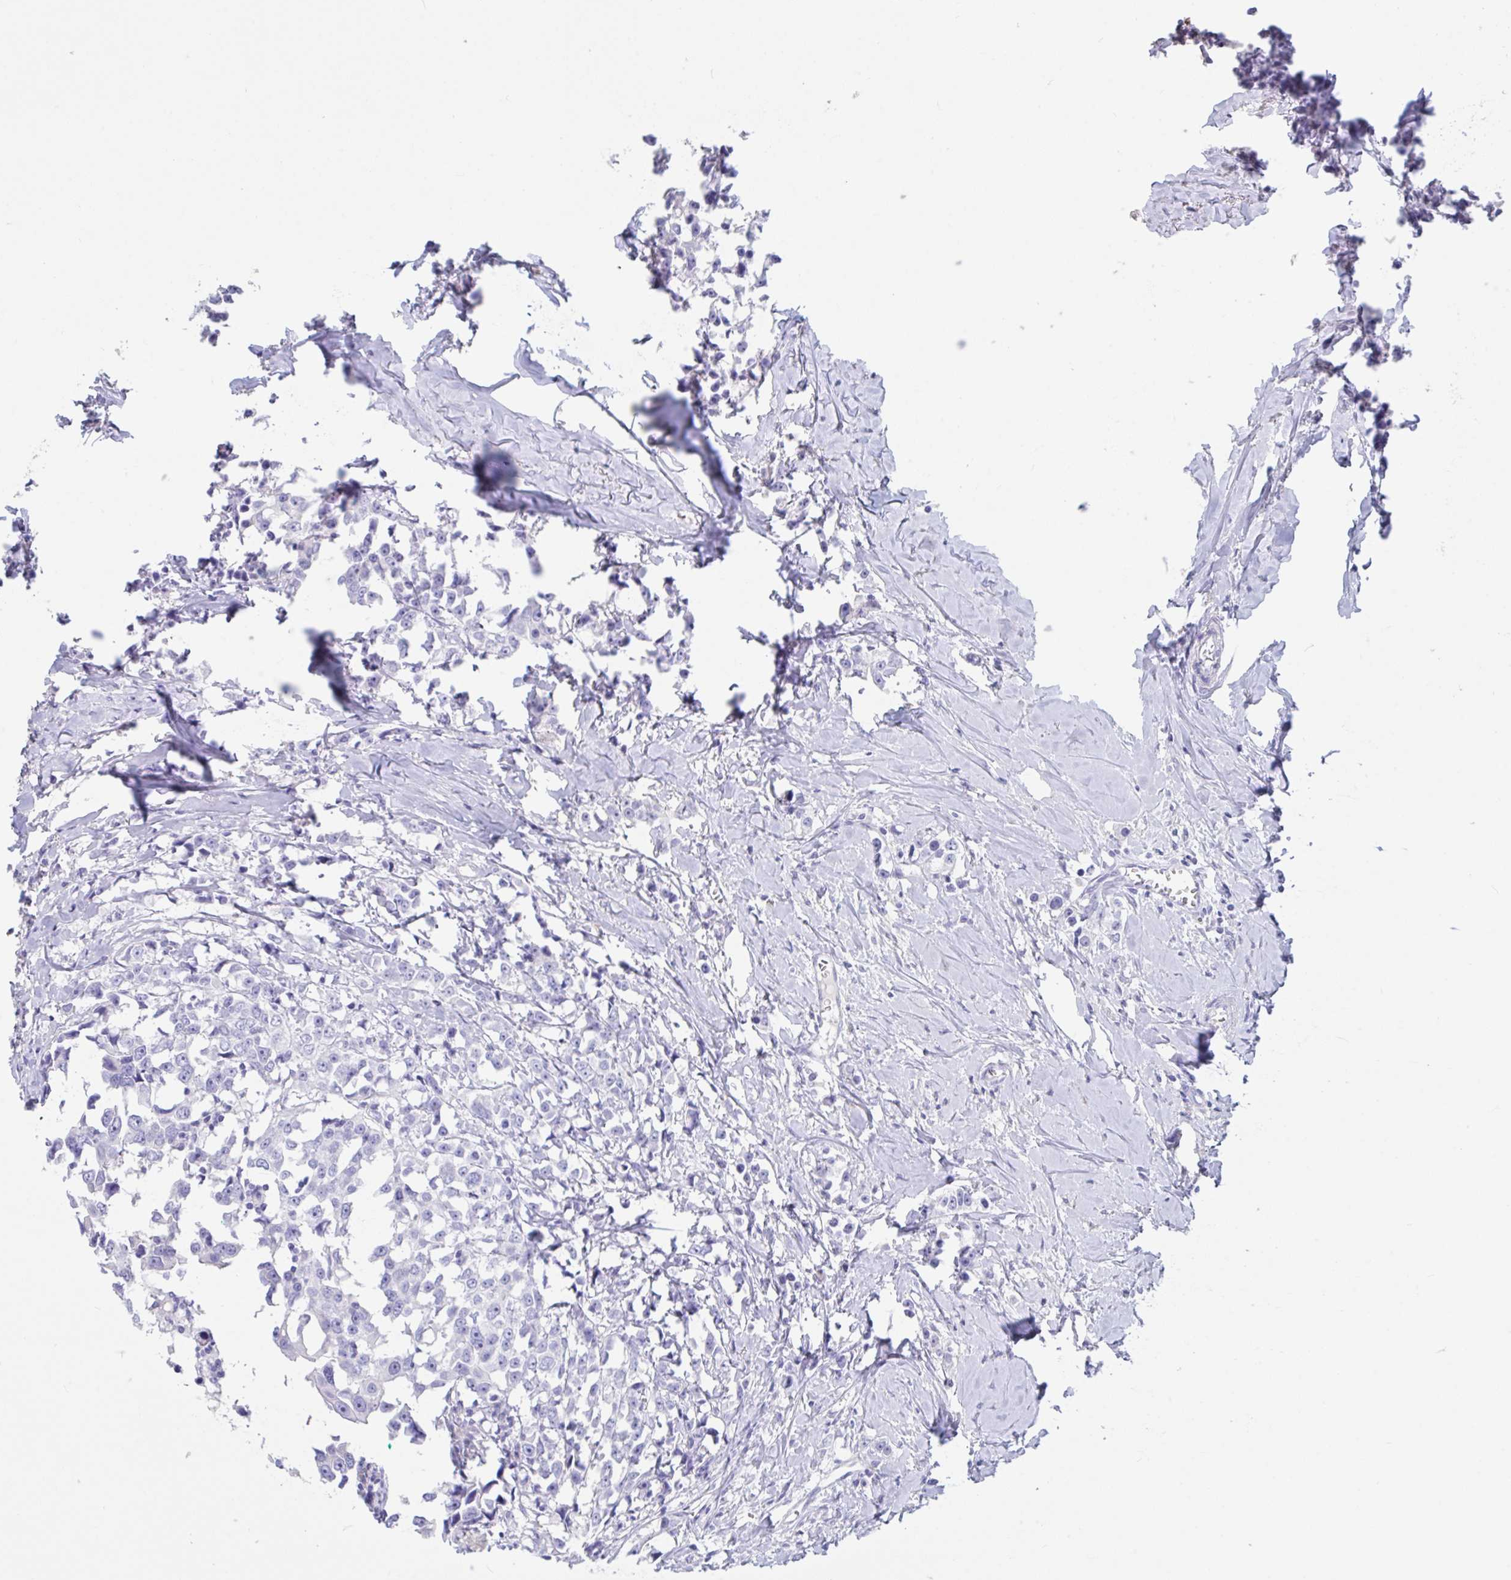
{"staining": {"intensity": "negative", "quantity": "none", "location": "none"}, "tissue": "breast cancer", "cell_type": "Tumor cells", "image_type": "cancer", "snomed": [{"axis": "morphology", "description": "Duct carcinoma"}, {"axis": "topography", "description": "Breast"}], "caption": "Immunohistochemistry (IHC) of human breast cancer exhibits no positivity in tumor cells.", "gene": "TNNC1", "patient": {"sex": "female", "age": 80}}